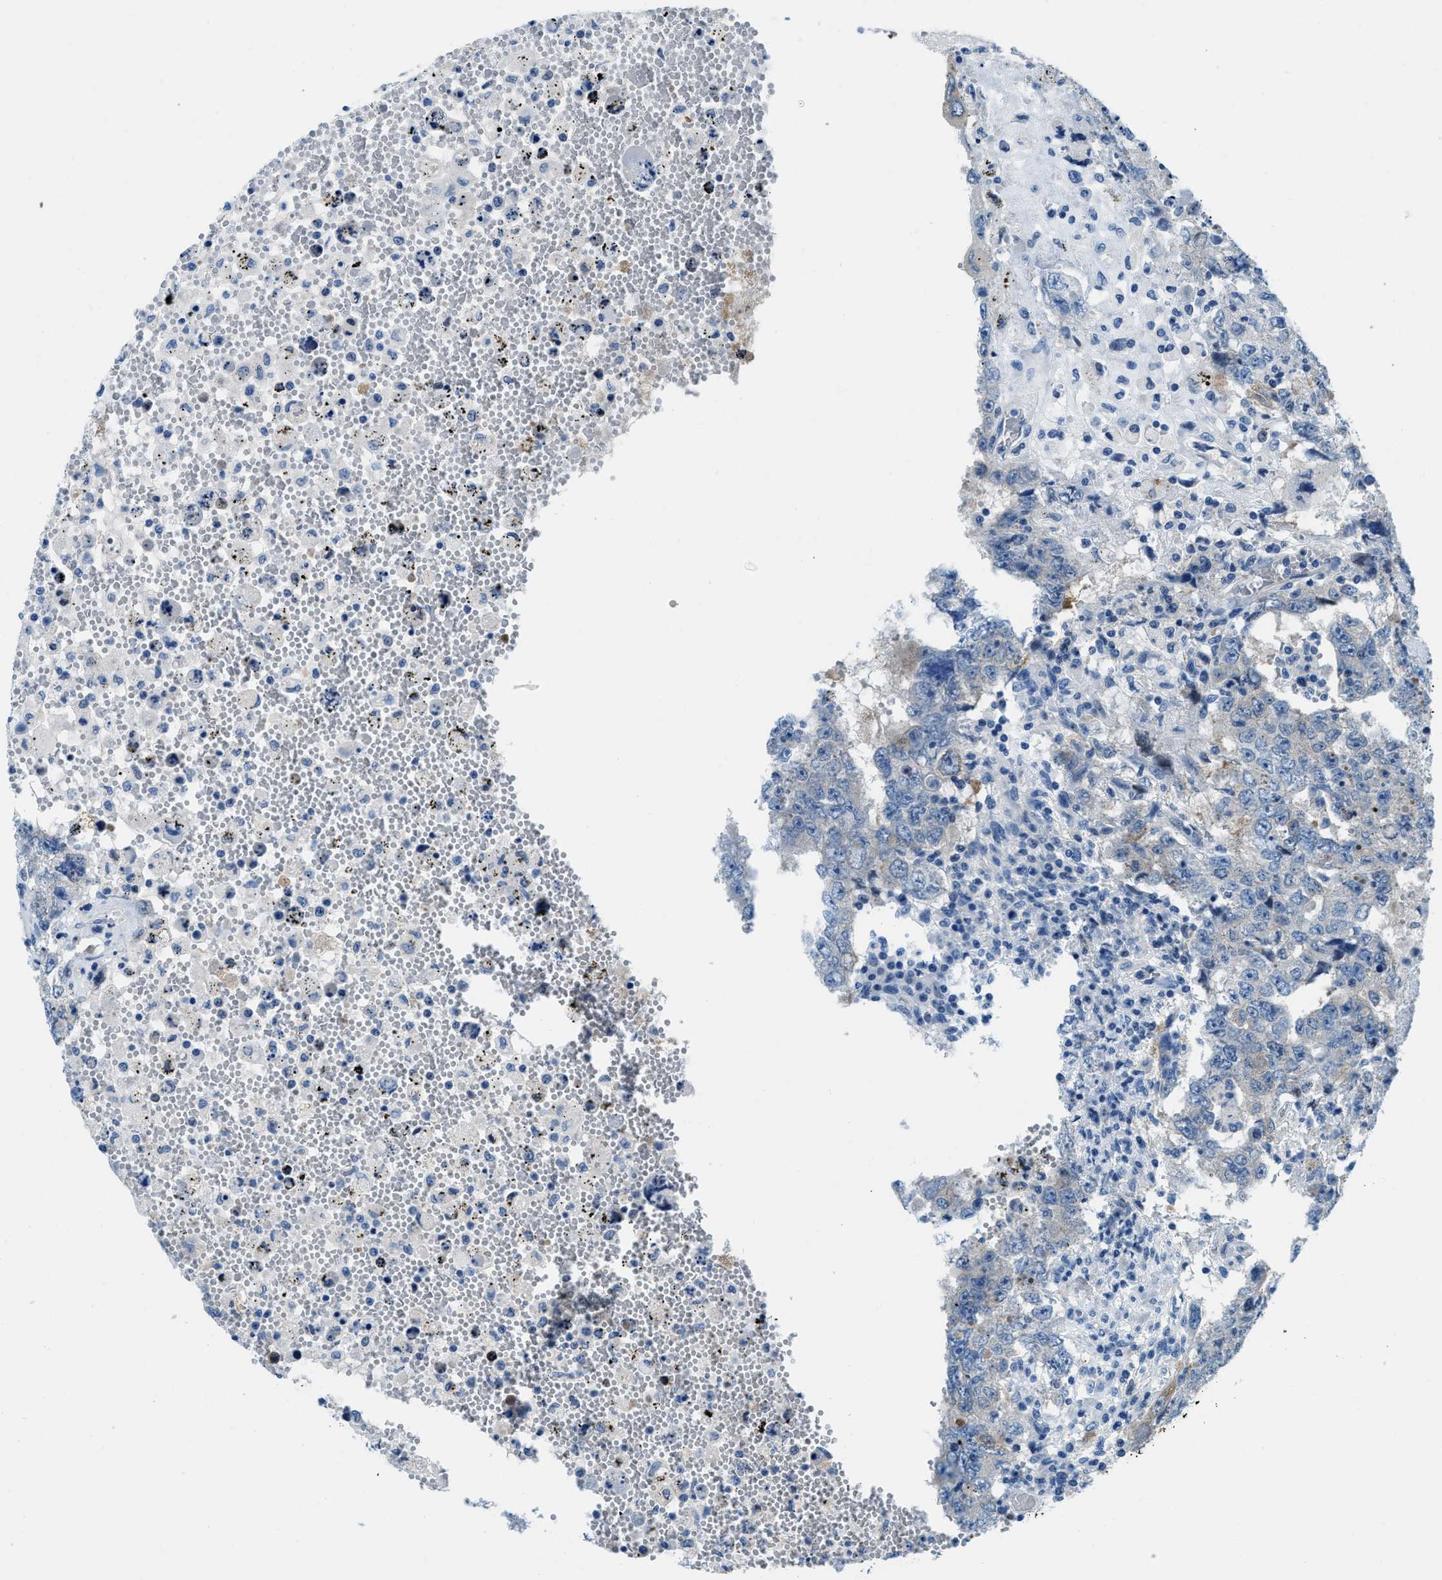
{"staining": {"intensity": "negative", "quantity": "none", "location": "none"}, "tissue": "testis cancer", "cell_type": "Tumor cells", "image_type": "cancer", "snomed": [{"axis": "morphology", "description": "Carcinoma, Embryonal, NOS"}, {"axis": "topography", "description": "Testis"}], "caption": "The micrograph exhibits no significant expression in tumor cells of embryonal carcinoma (testis). The staining is performed using DAB (3,3'-diaminobenzidine) brown chromogen with nuclei counter-stained in using hematoxylin.", "gene": "PFKP", "patient": {"sex": "male", "age": 26}}